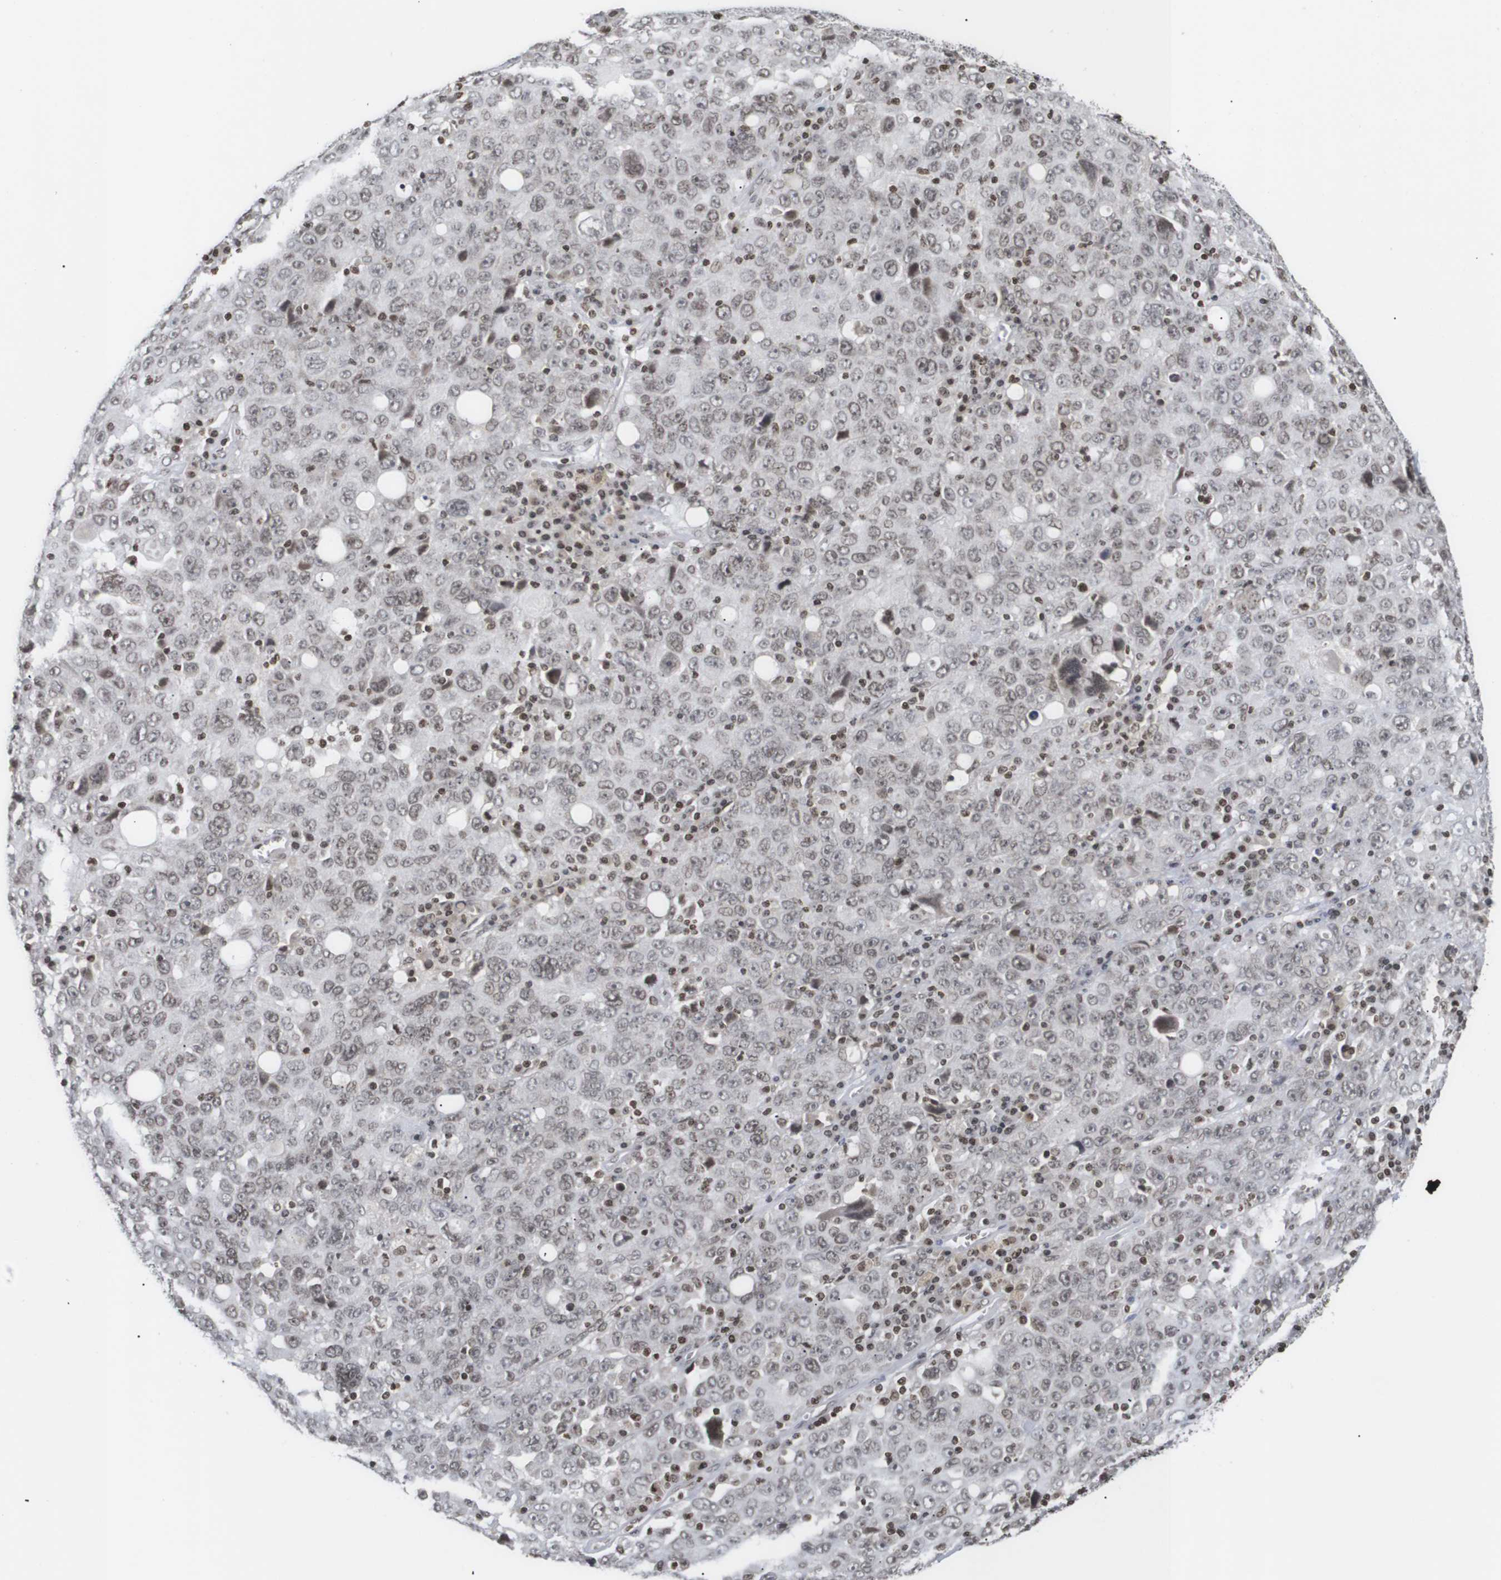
{"staining": {"intensity": "moderate", "quantity": ">75%", "location": "nuclear"}, "tissue": "ovarian cancer", "cell_type": "Tumor cells", "image_type": "cancer", "snomed": [{"axis": "morphology", "description": "Carcinoma, endometroid"}, {"axis": "topography", "description": "Ovary"}], "caption": "Brown immunohistochemical staining in human ovarian endometroid carcinoma displays moderate nuclear positivity in approximately >75% of tumor cells.", "gene": "ETV5", "patient": {"sex": "female", "age": 62}}